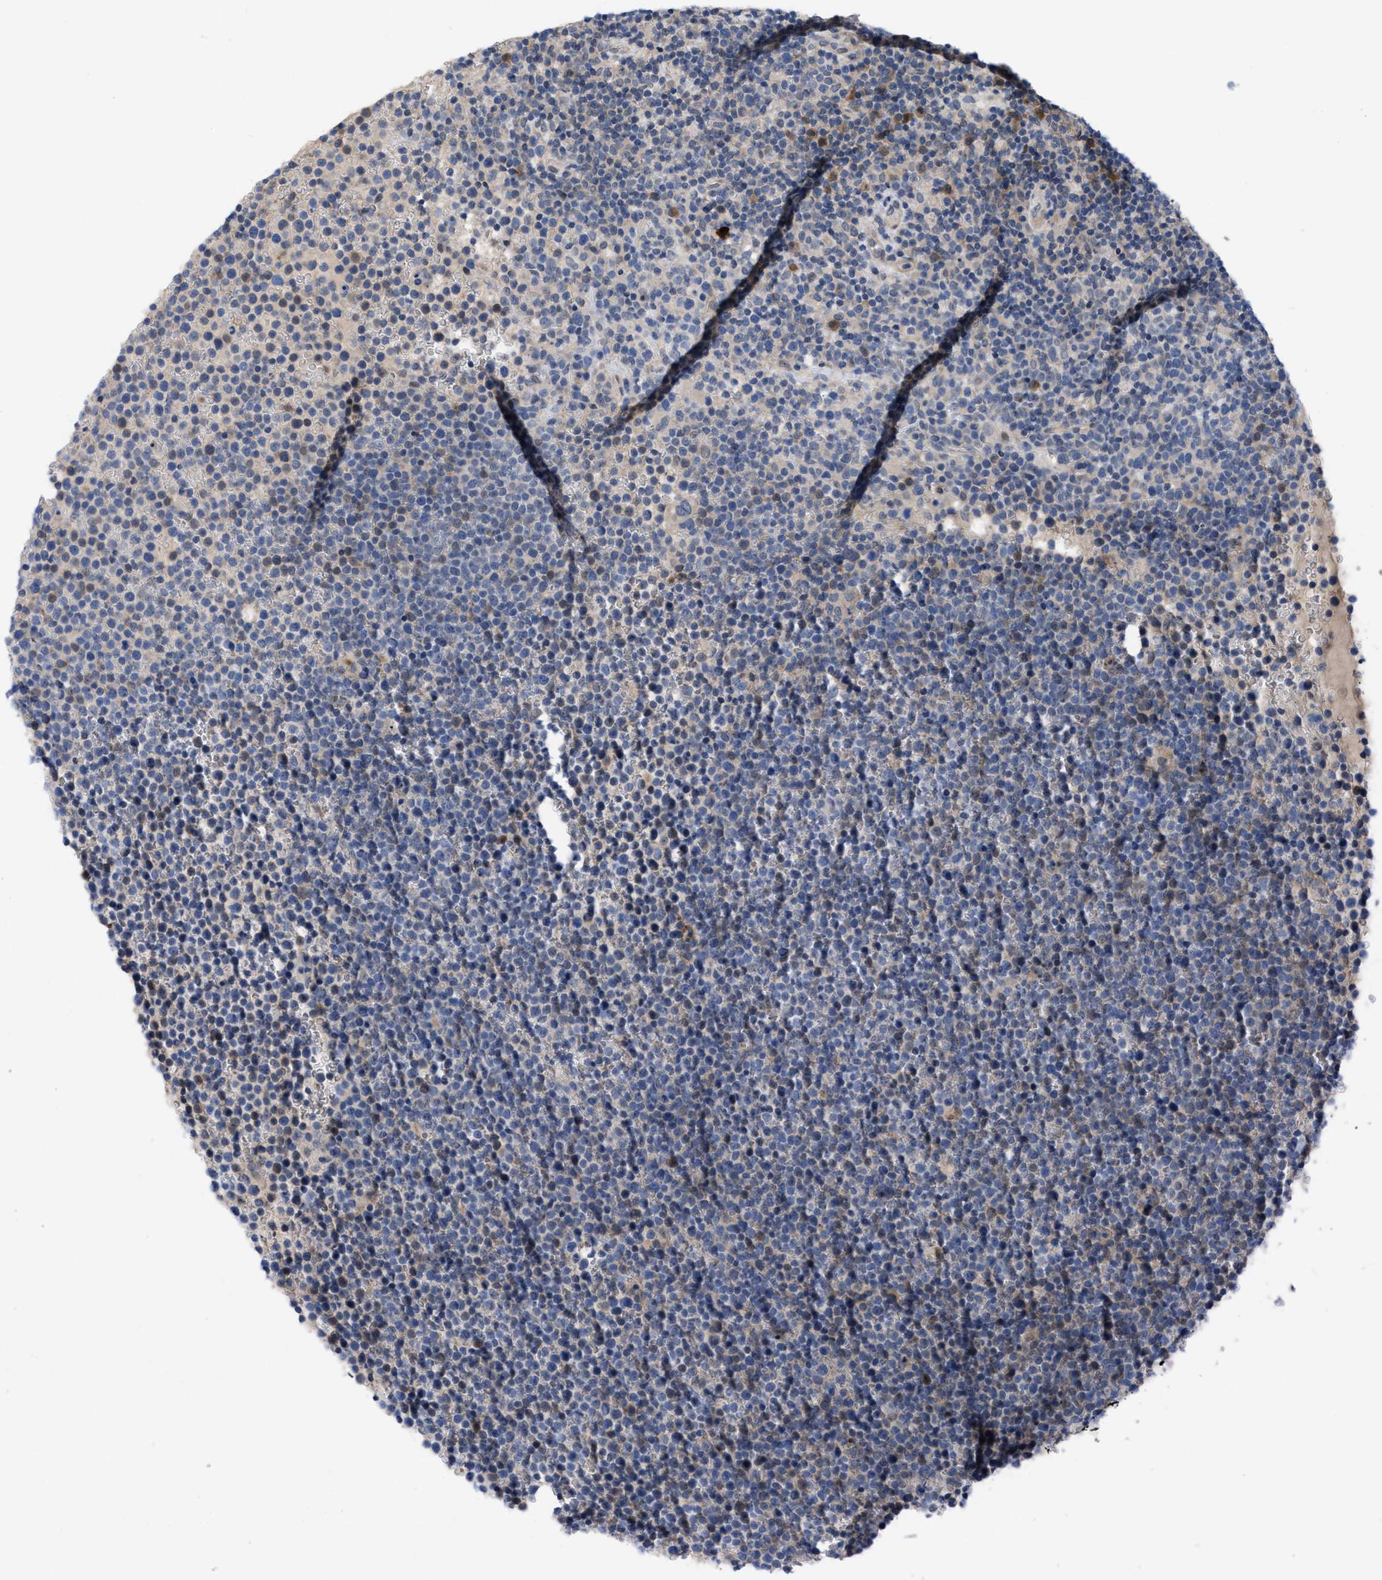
{"staining": {"intensity": "negative", "quantity": "none", "location": "none"}, "tissue": "lymphoma", "cell_type": "Tumor cells", "image_type": "cancer", "snomed": [{"axis": "morphology", "description": "Malignant lymphoma, non-Hodgkin's type, High grade"}, {"axis": "topography", "description": "Lymph node"}], "caption": "Immunohistochemistry photomicrograph of human lymphoma stained for a protein (brown), which exhibits no positivity in tumor cells.", "gene": "IL17RE", "patient": {"sex": "male", "age": 61}}